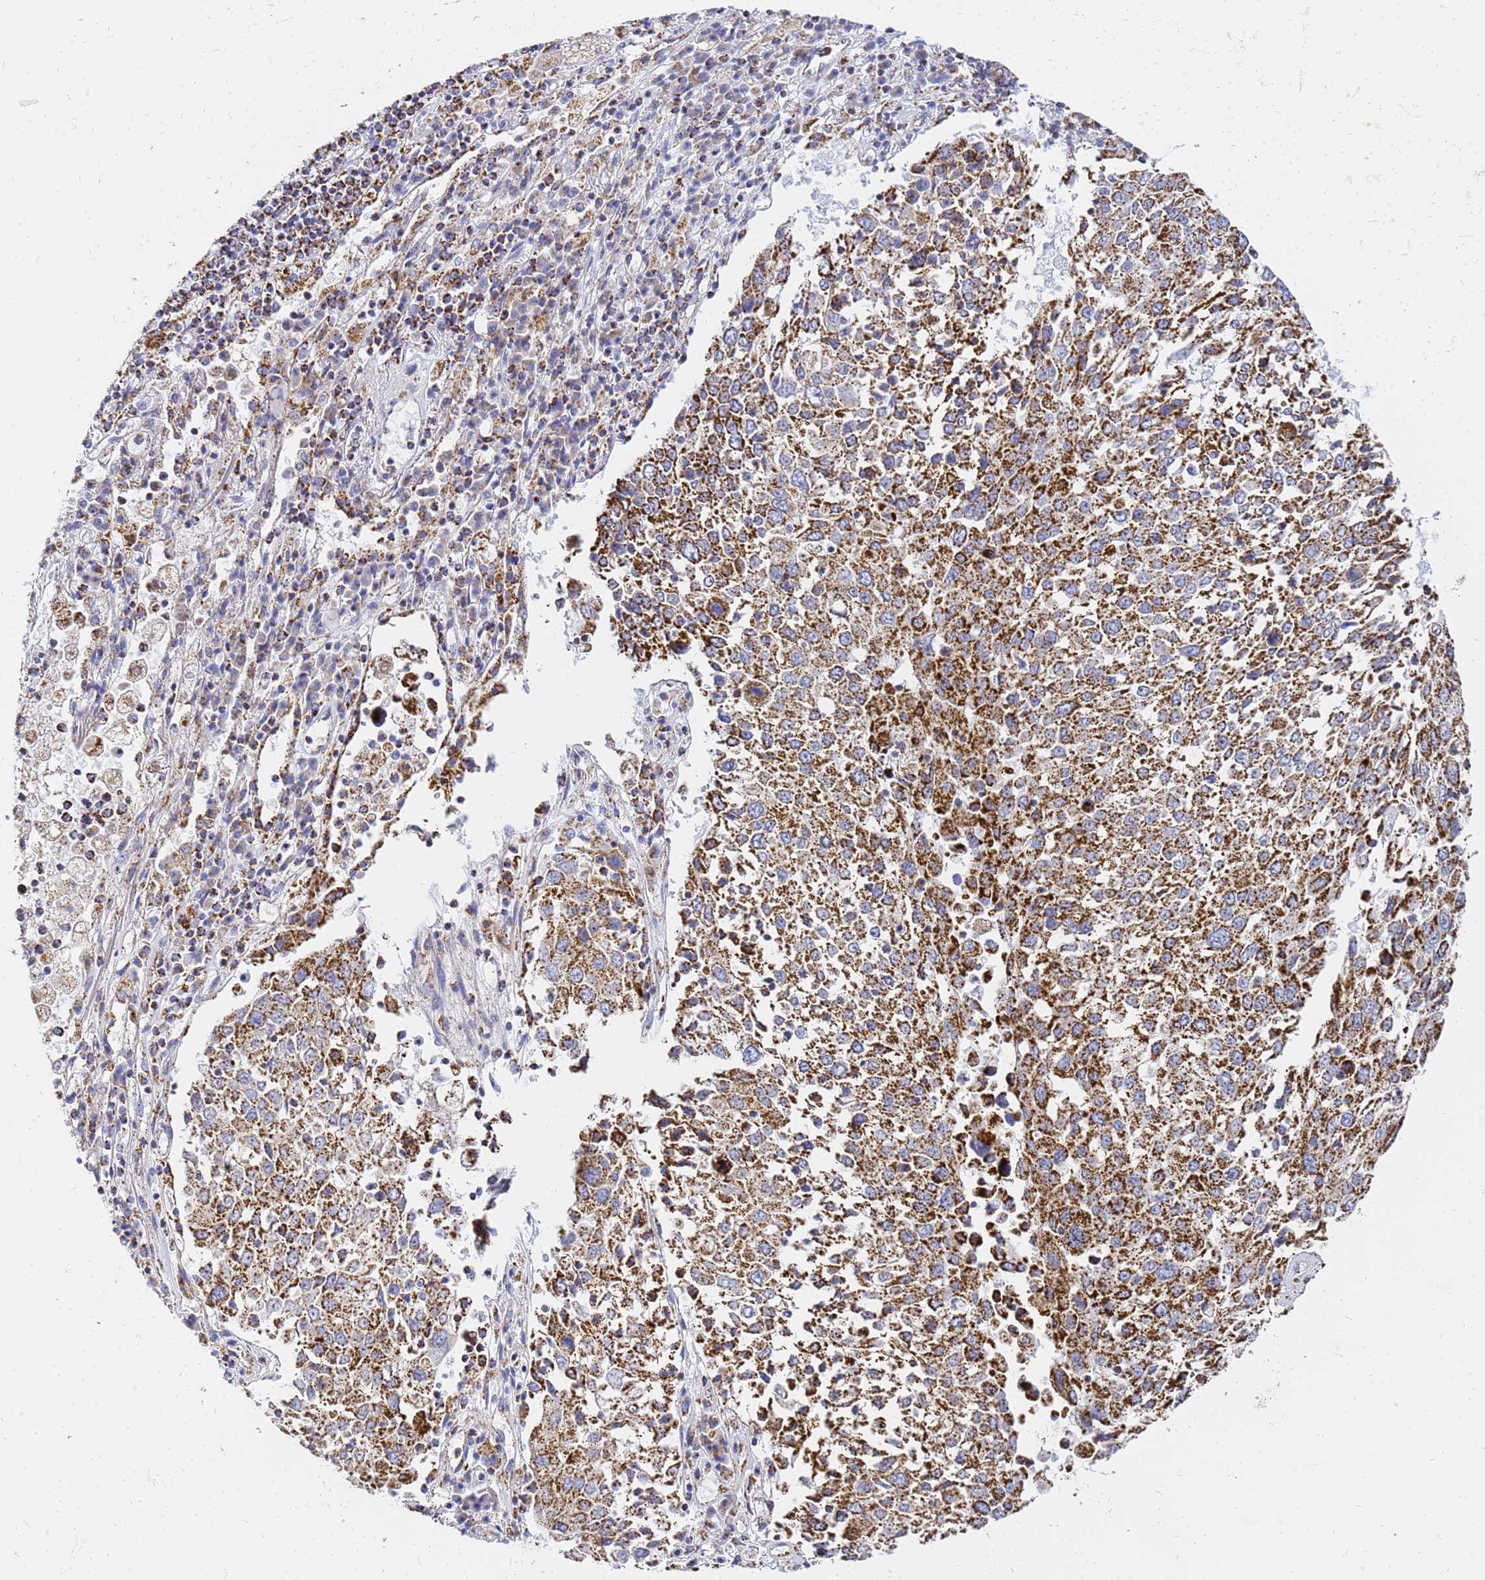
{"staining": {"intensity": "strong", "quantity": ">75%", "location": "cytoplasmic/membranous"}, "tissue": "lung cancer", "cell_type": "Tumor cells", "image_type": "cancer", "snomed": [{"axis": "morphology", "description": "Squamous cell carcinoma, NOS"}, {"axis": "topography", "description": "Lung"}], "caption": "Immunohistochemical staining of human squamous cell carcinoma (lung) displays high levels of strong cytoplasmic/membranous positivity in about >75% of tumor cells.", "gene": "CNIH4", "patient": {"sex": "male", "age": 65}}